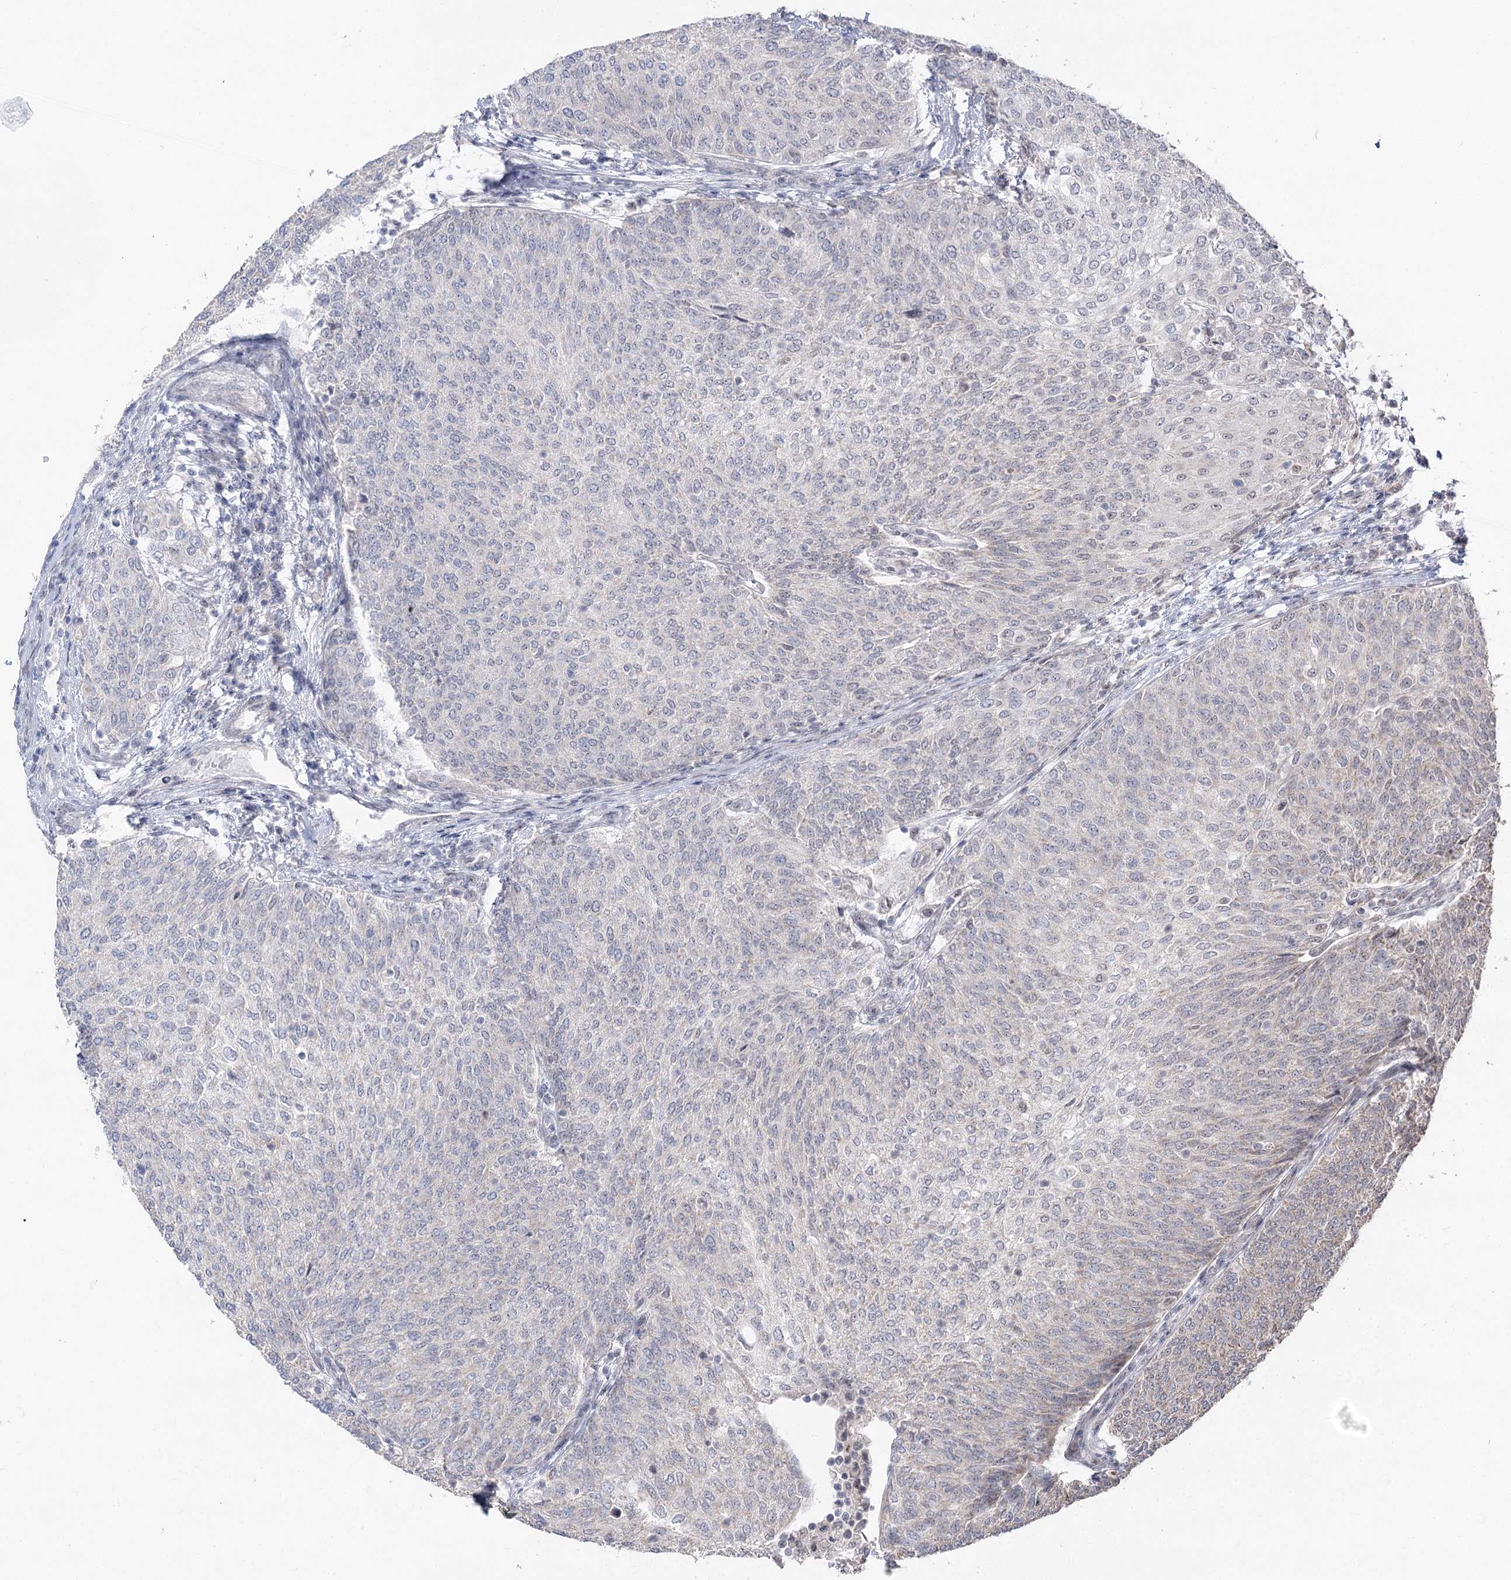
{"staining": {"intensity": "negative", "quantity": "none", "location": "none"}, "tissue": "urothelial cancer", "cell_type": "Tumor cells", "image_type": "cancer", "snomed": [{"axis": "morphology", "description": "Urothelial carcinoma, Low grade"}, {"axis": "topography", "description": "Urinary bladder"}], "caption": "An IHC histopathology image of urothelial carcinoma (low-grade) is shown. There is no staining in tumor cells of urothelial carcinoma (low-grade).", "gene": "RUFY4", "patient": {"sex": "female", "age": 79}}